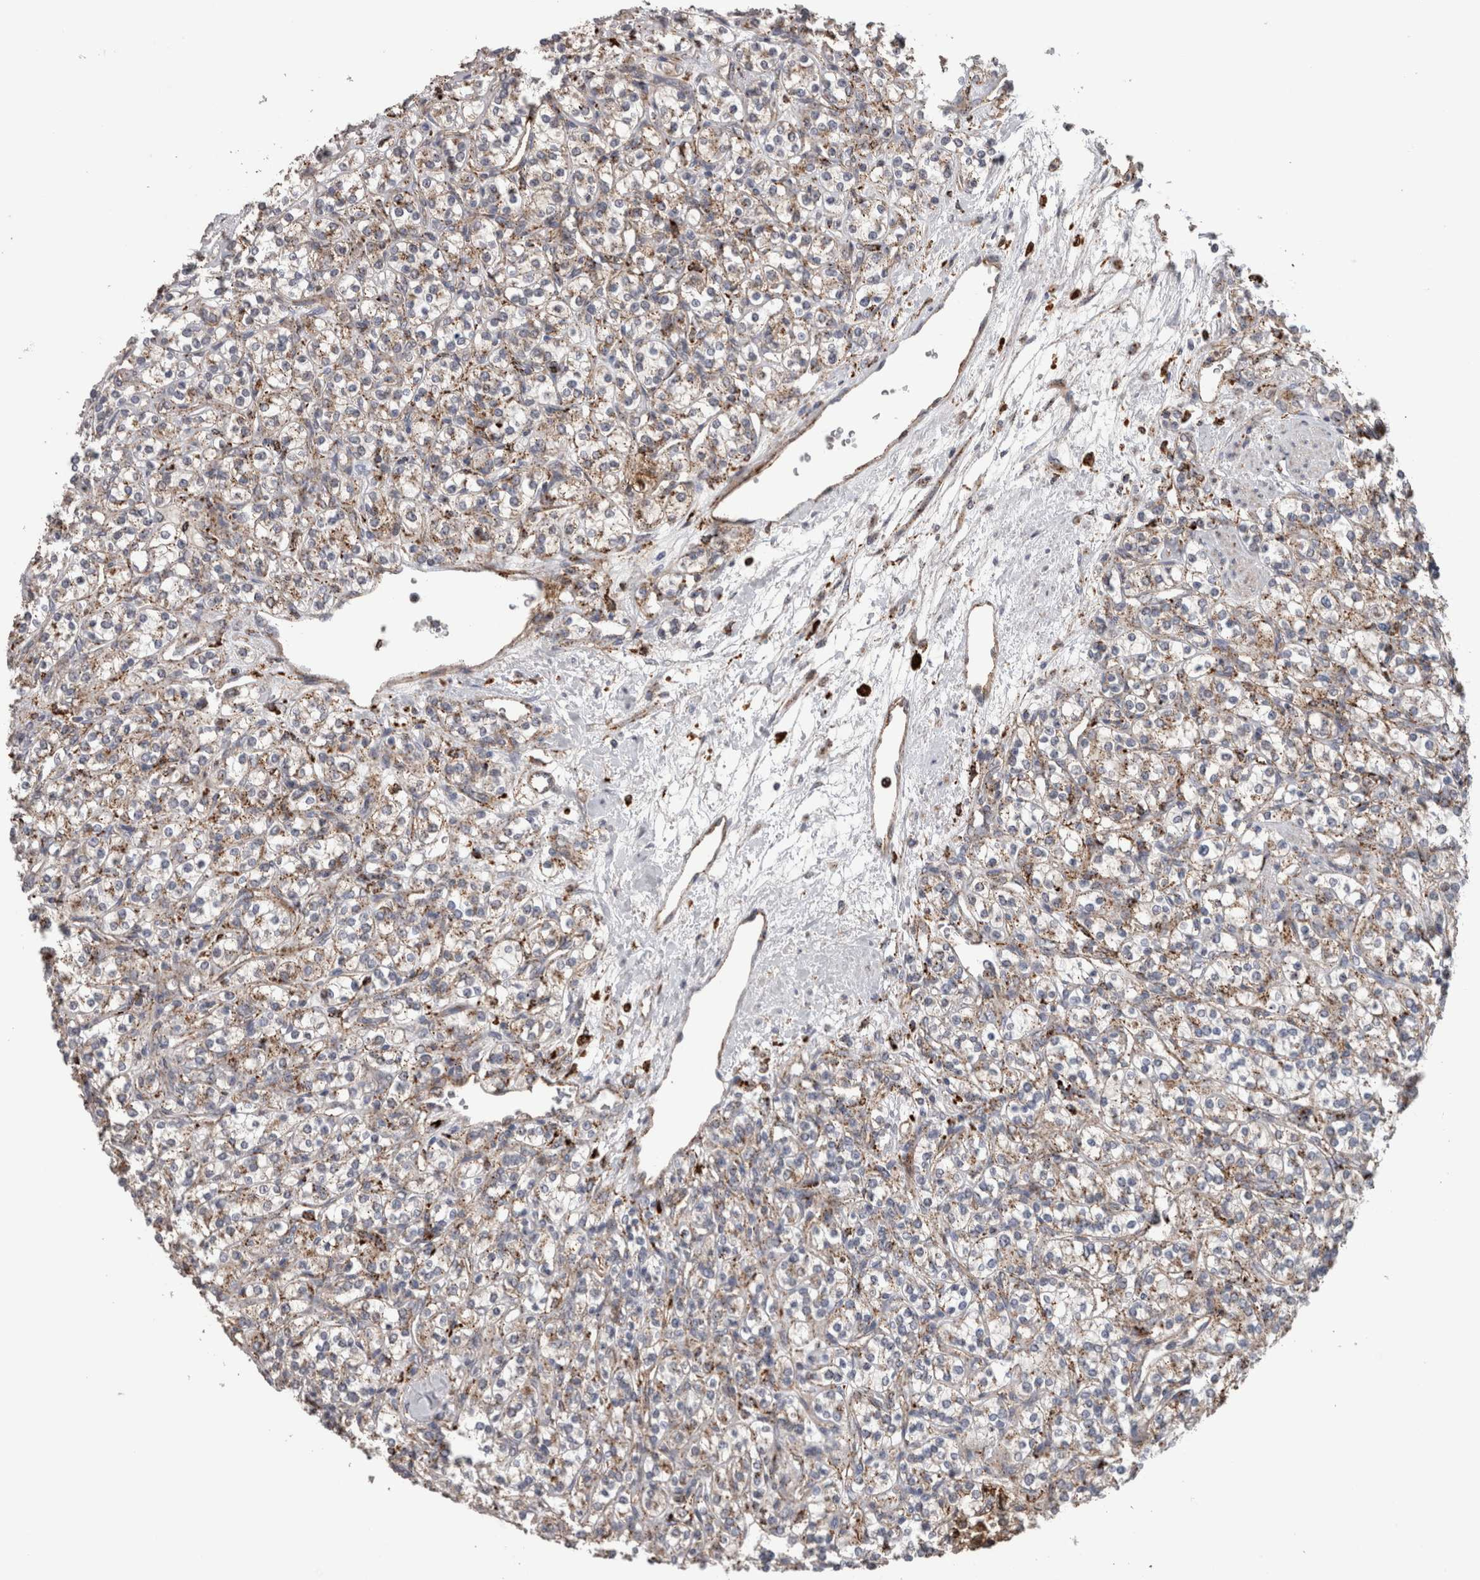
{"staining": {"intensity": "weak", "quantity": ">75%", "location": "cytoplasmic/membranous"}, "tissue": "renal cancer", "cell_type": "Tumor cells", "image_type": "cancer", "snomed": [{"axis": "morphology", "description": "Adenocarcinoma, NOS"}, {"axis": "topography", "description": "Kidney"}], "caption": "A brown stain highlights weak cytoplasmic/membranous expression of a protein in human renal cancer tumor cells.", "gene": "CTSZ", "patient": {"sex": "male", "age": 77}}